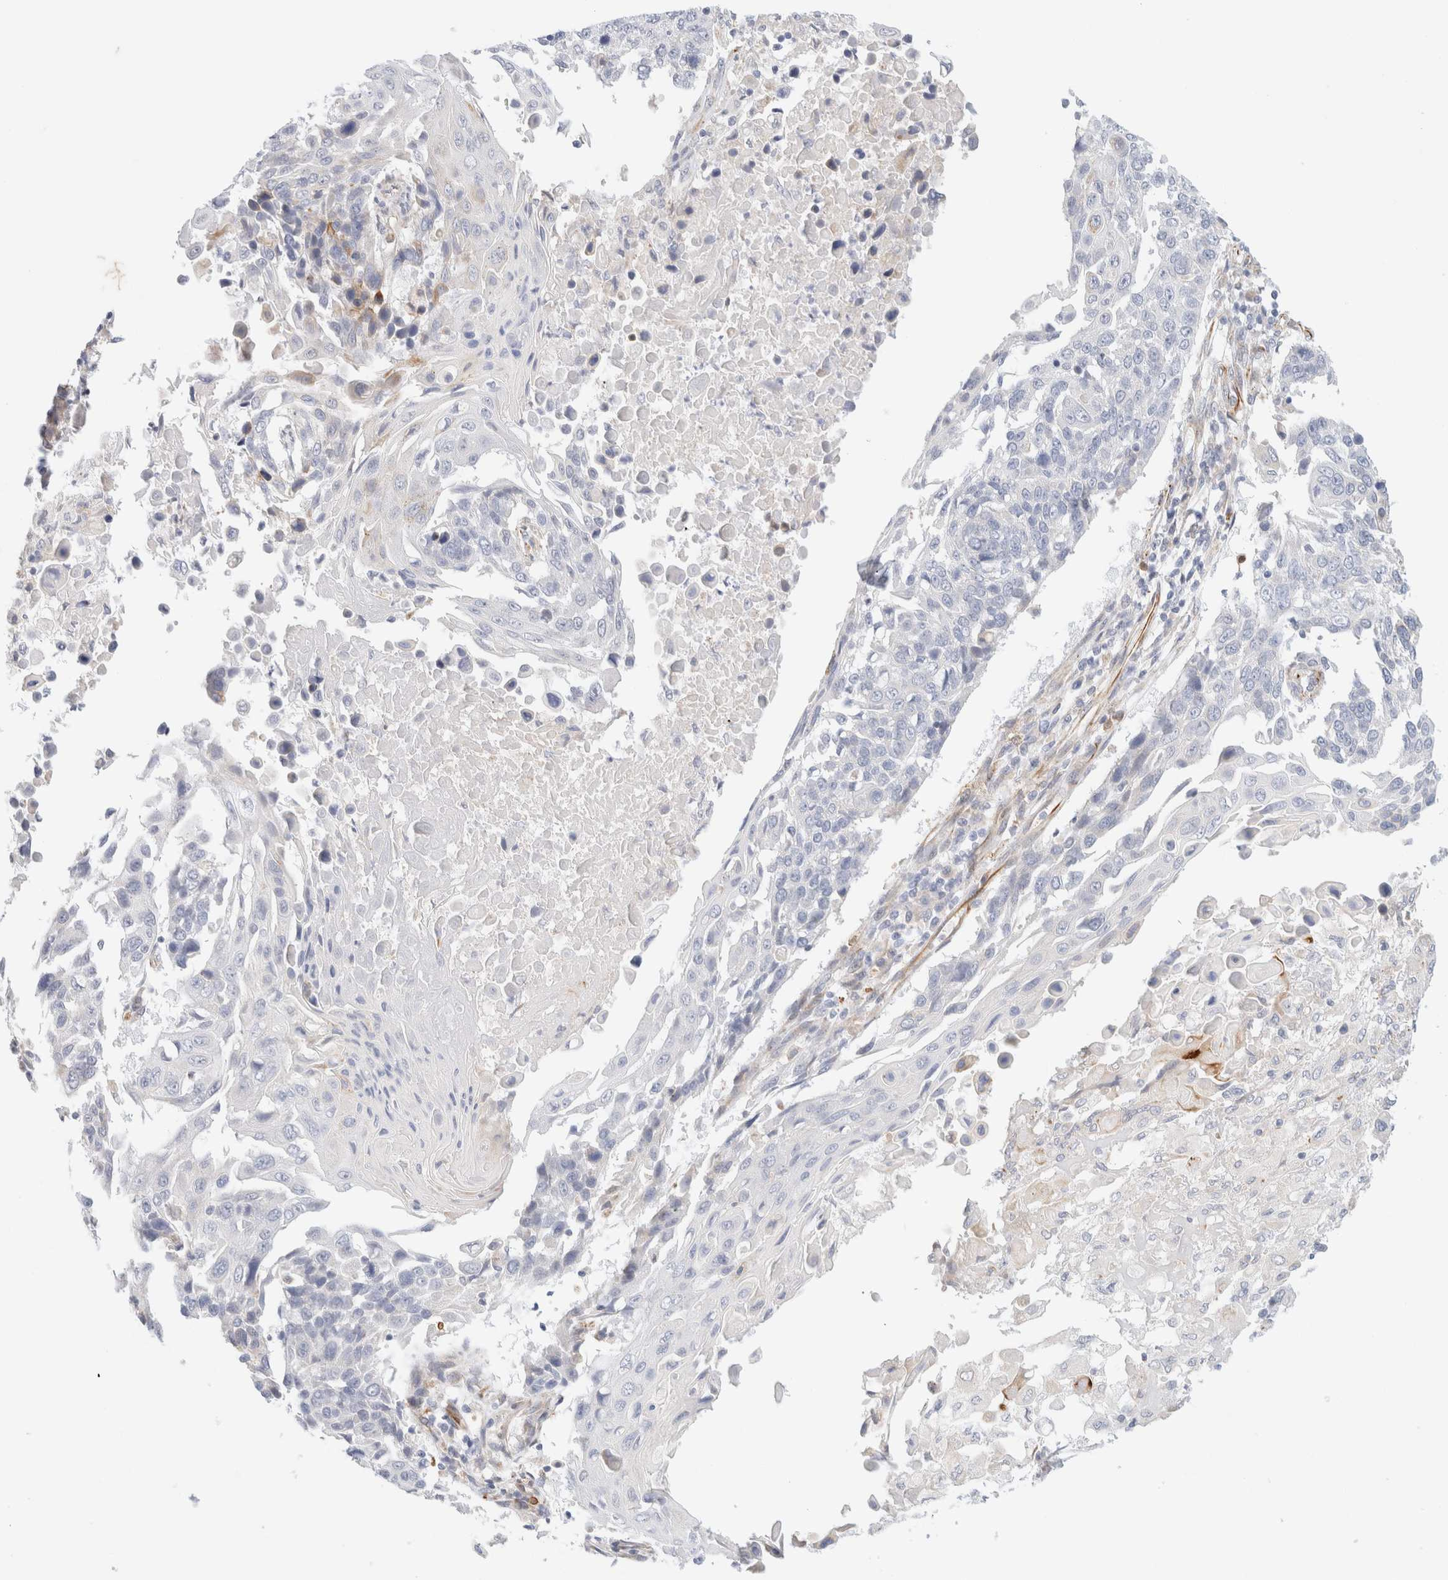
{"staining": {"intensity": "negative", "quantity": "none", "location": "none"}, "tissue": "lung cancer", "cell_type": "Tumor cells", "image_type": "cancer", "snomed": [{"axis": "morphology", "description": "Squamous cell carcinoma, NOS"}, {"axis": "topography", "description": "Lung"}], "caption": "Tumor cells are negative for protein expression in human squamous cell carcinoma (lung). Brightfield microscopy of immunohistochemistry stained with DAB (3,3'-diaminobenzidine) (brown) and hematoxylin (blue), captured at high magnification.", "gene": "SLC25A48", "patient": {"sex": "male", "age": 66}}